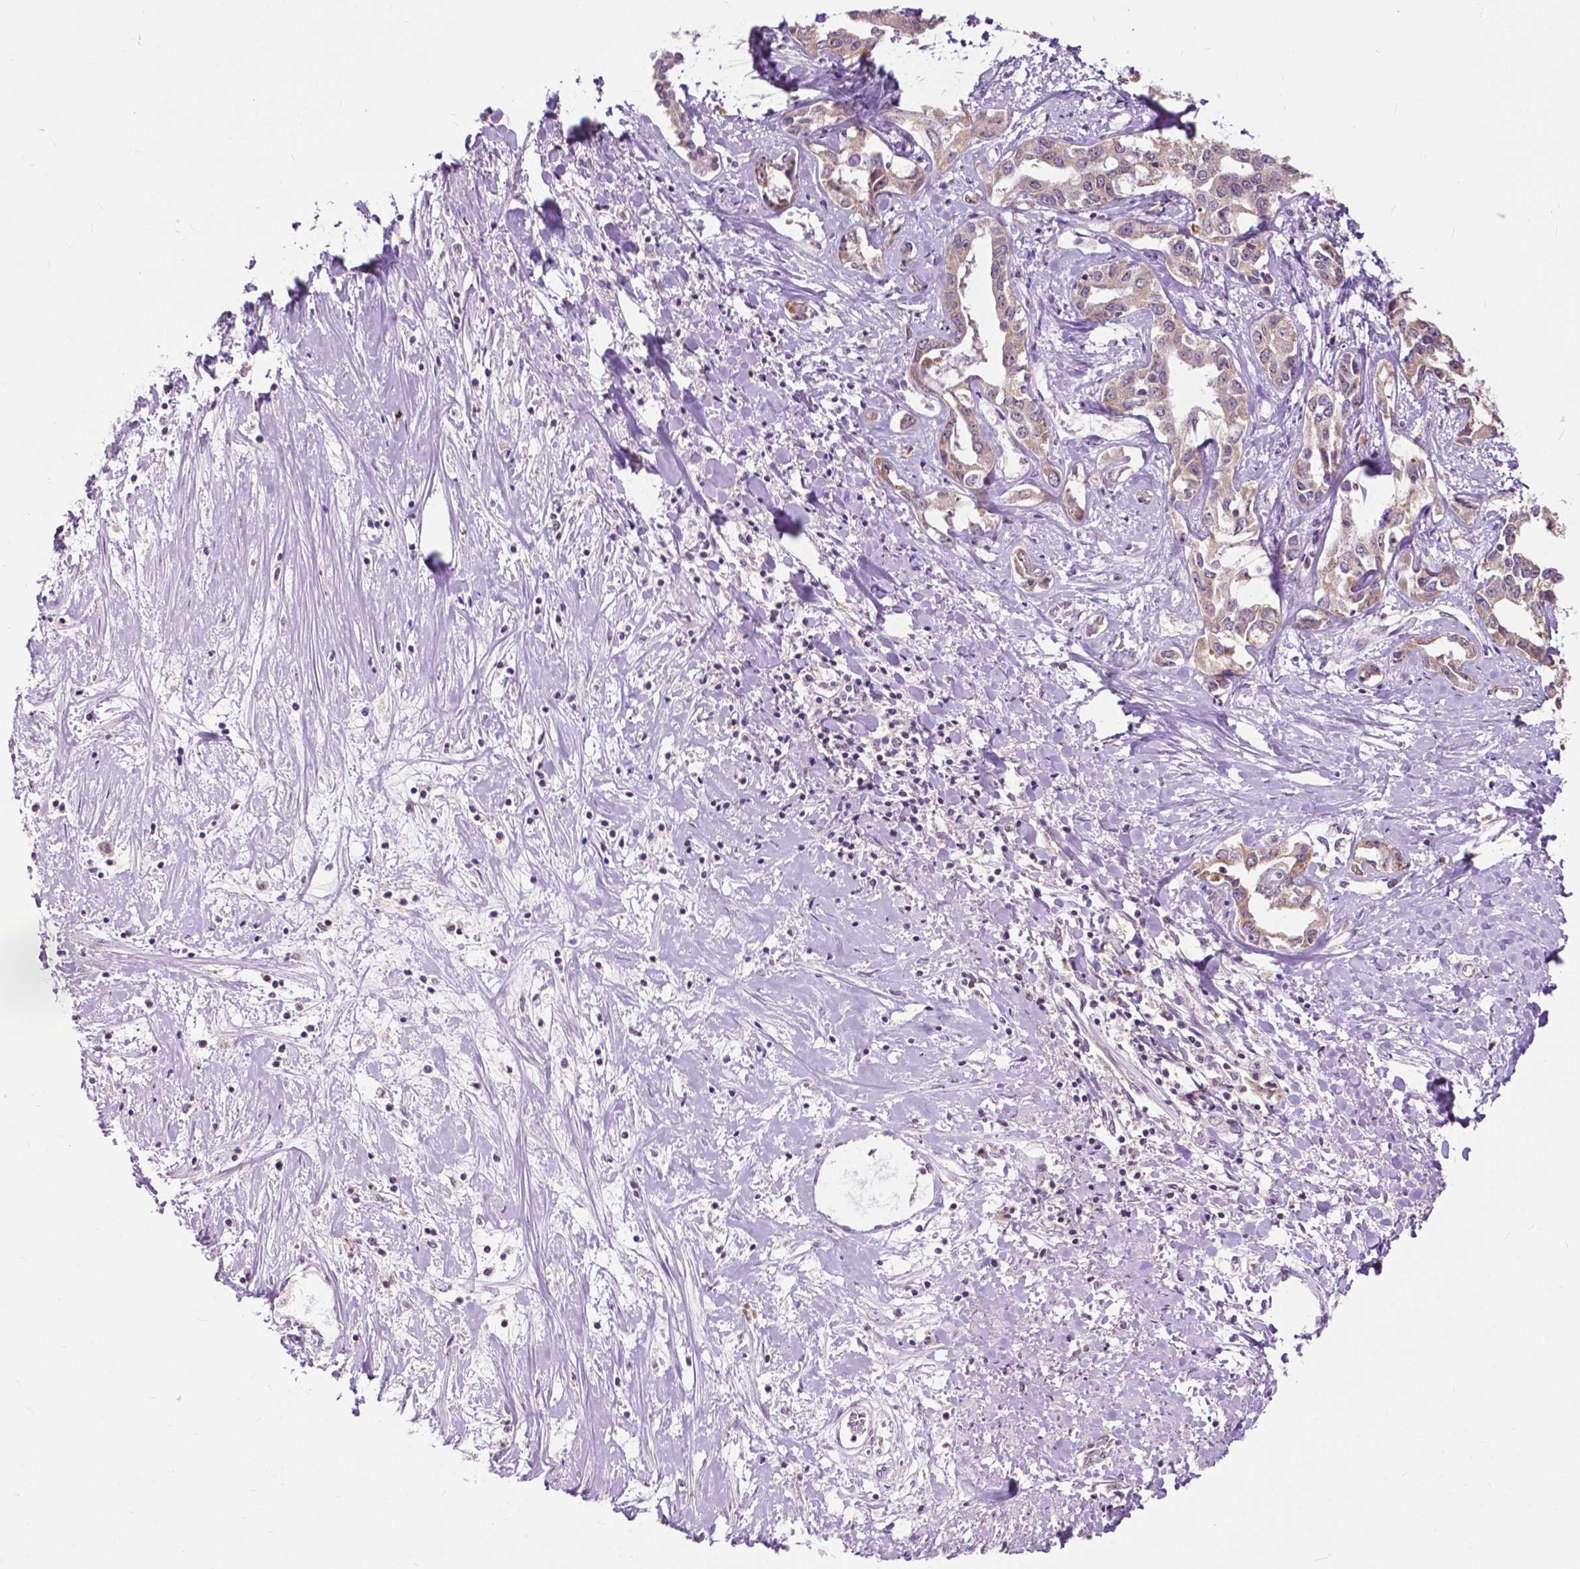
{"staining": {"intensity": "weak", "quantity": ">75%", "location": "cytoplasmic/membranous"}, "tissue": "liver cancer", "cell_type": "Tumor cells", "image_type": "cancer", "snomed": [{"axis": "morphology", "description": "Cholangiocarcinoma"}, {"axis": "topography", "description": "Liver"}], "caption": "DAB immunohistochemical staining of human liver cancer (cholangiocarcinoma) demonstrates weak cytoplasmic/membranous protein expression in approximately >75% of tumor cells.", "gene": "TTC9B", "patient": {"sex": "male", "age": 59}}